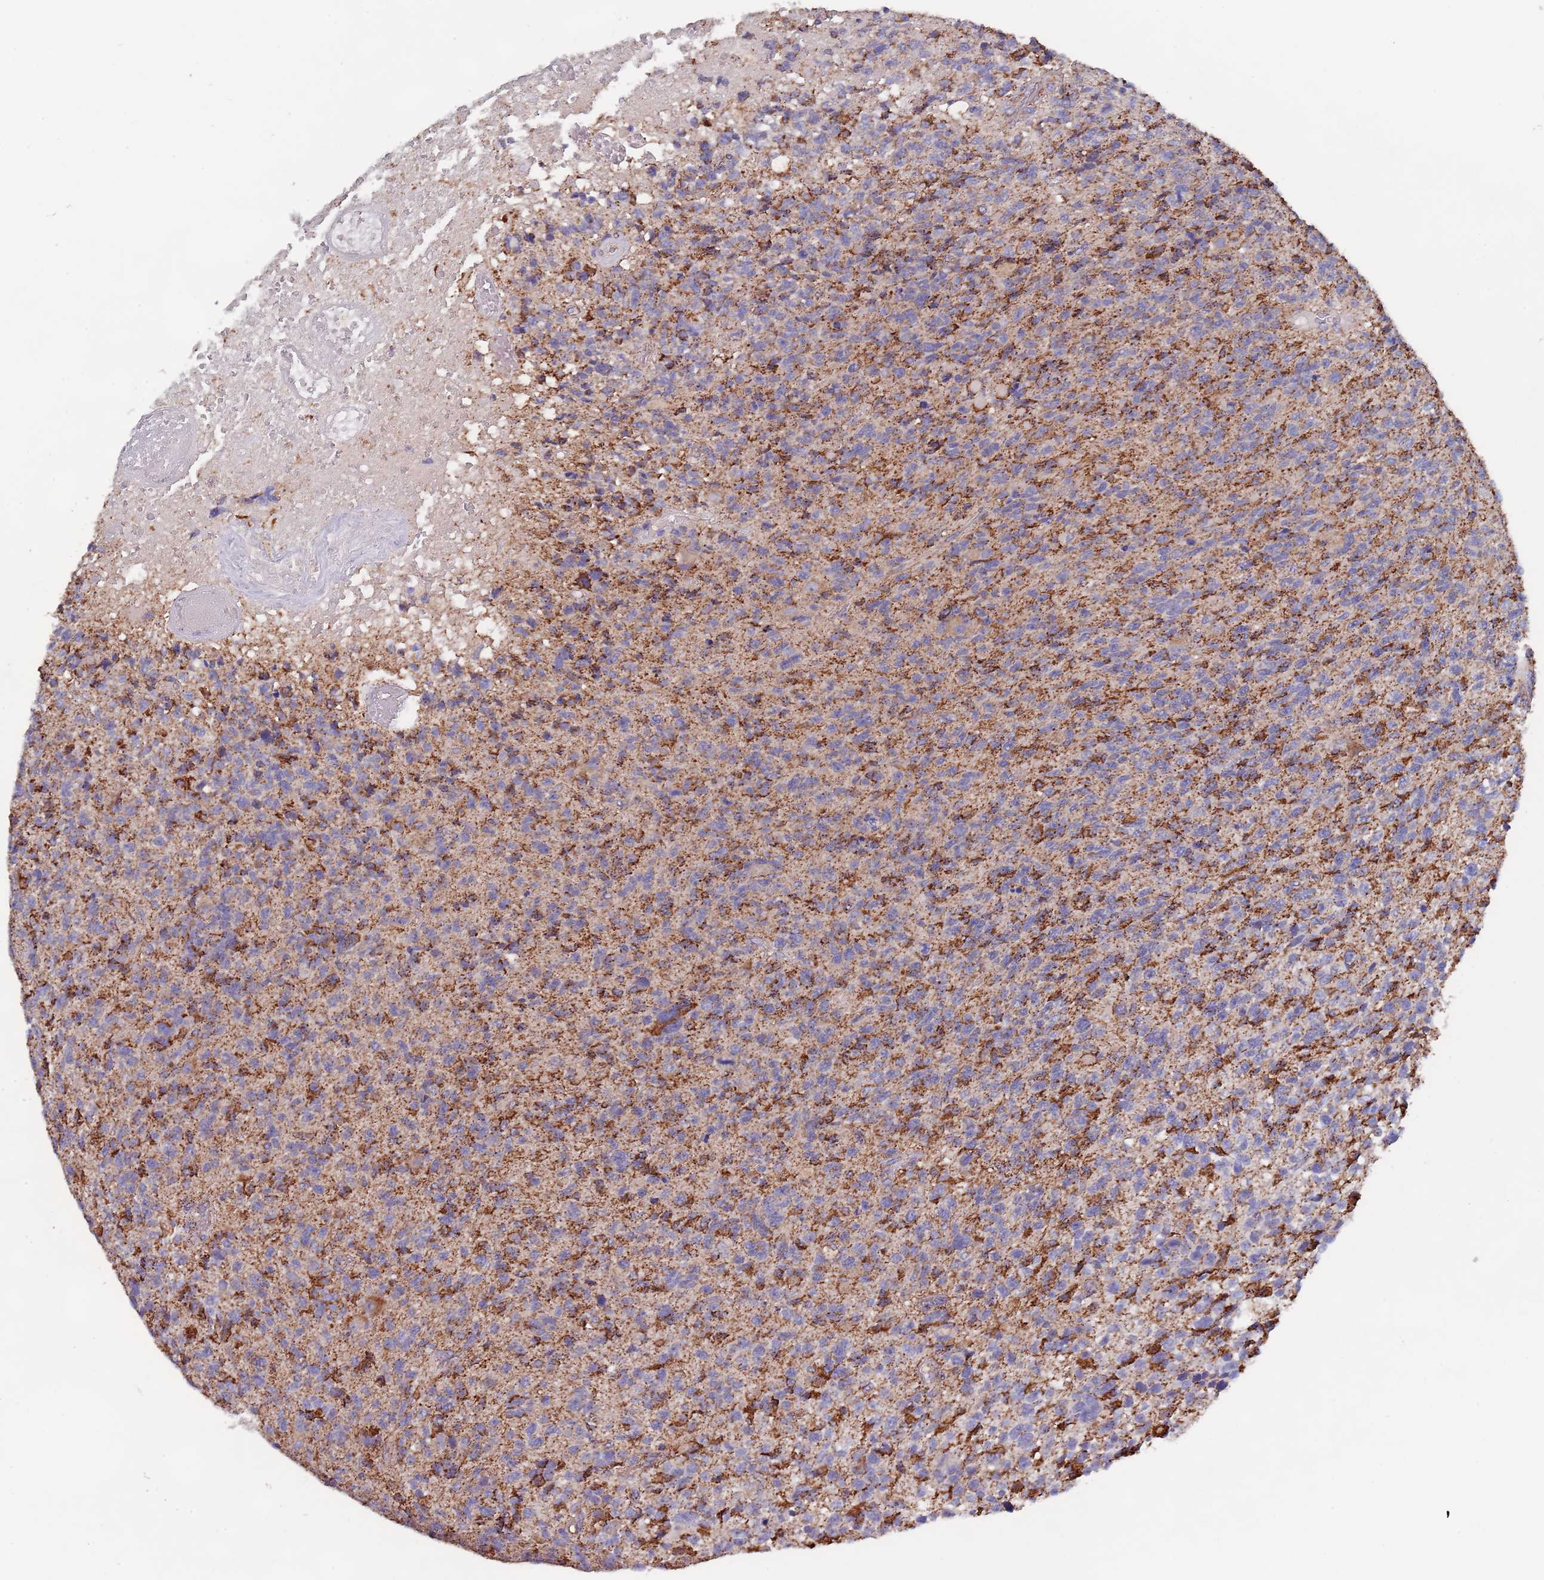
{"staining": {"intensity": "strong", "quantity": "25%-75%", "location": "cytoplasmic/membranous"}, "tissue": "glioma", "cell_type": "Tumor cells", "image_type": "cancer", "snomed": [{"axis": "morphology", "description": "Glioma, malignant, High grade"}, {"axis": "topography", "description": "Brain"}], "caption": "Glioma stained with a brown dye exhibits strong cytoplasmic/membranous positive expression in approximately 25%-75% of tumor cells.", "gene": "PGP", "patient": {"sex": "male", "age": 76}}